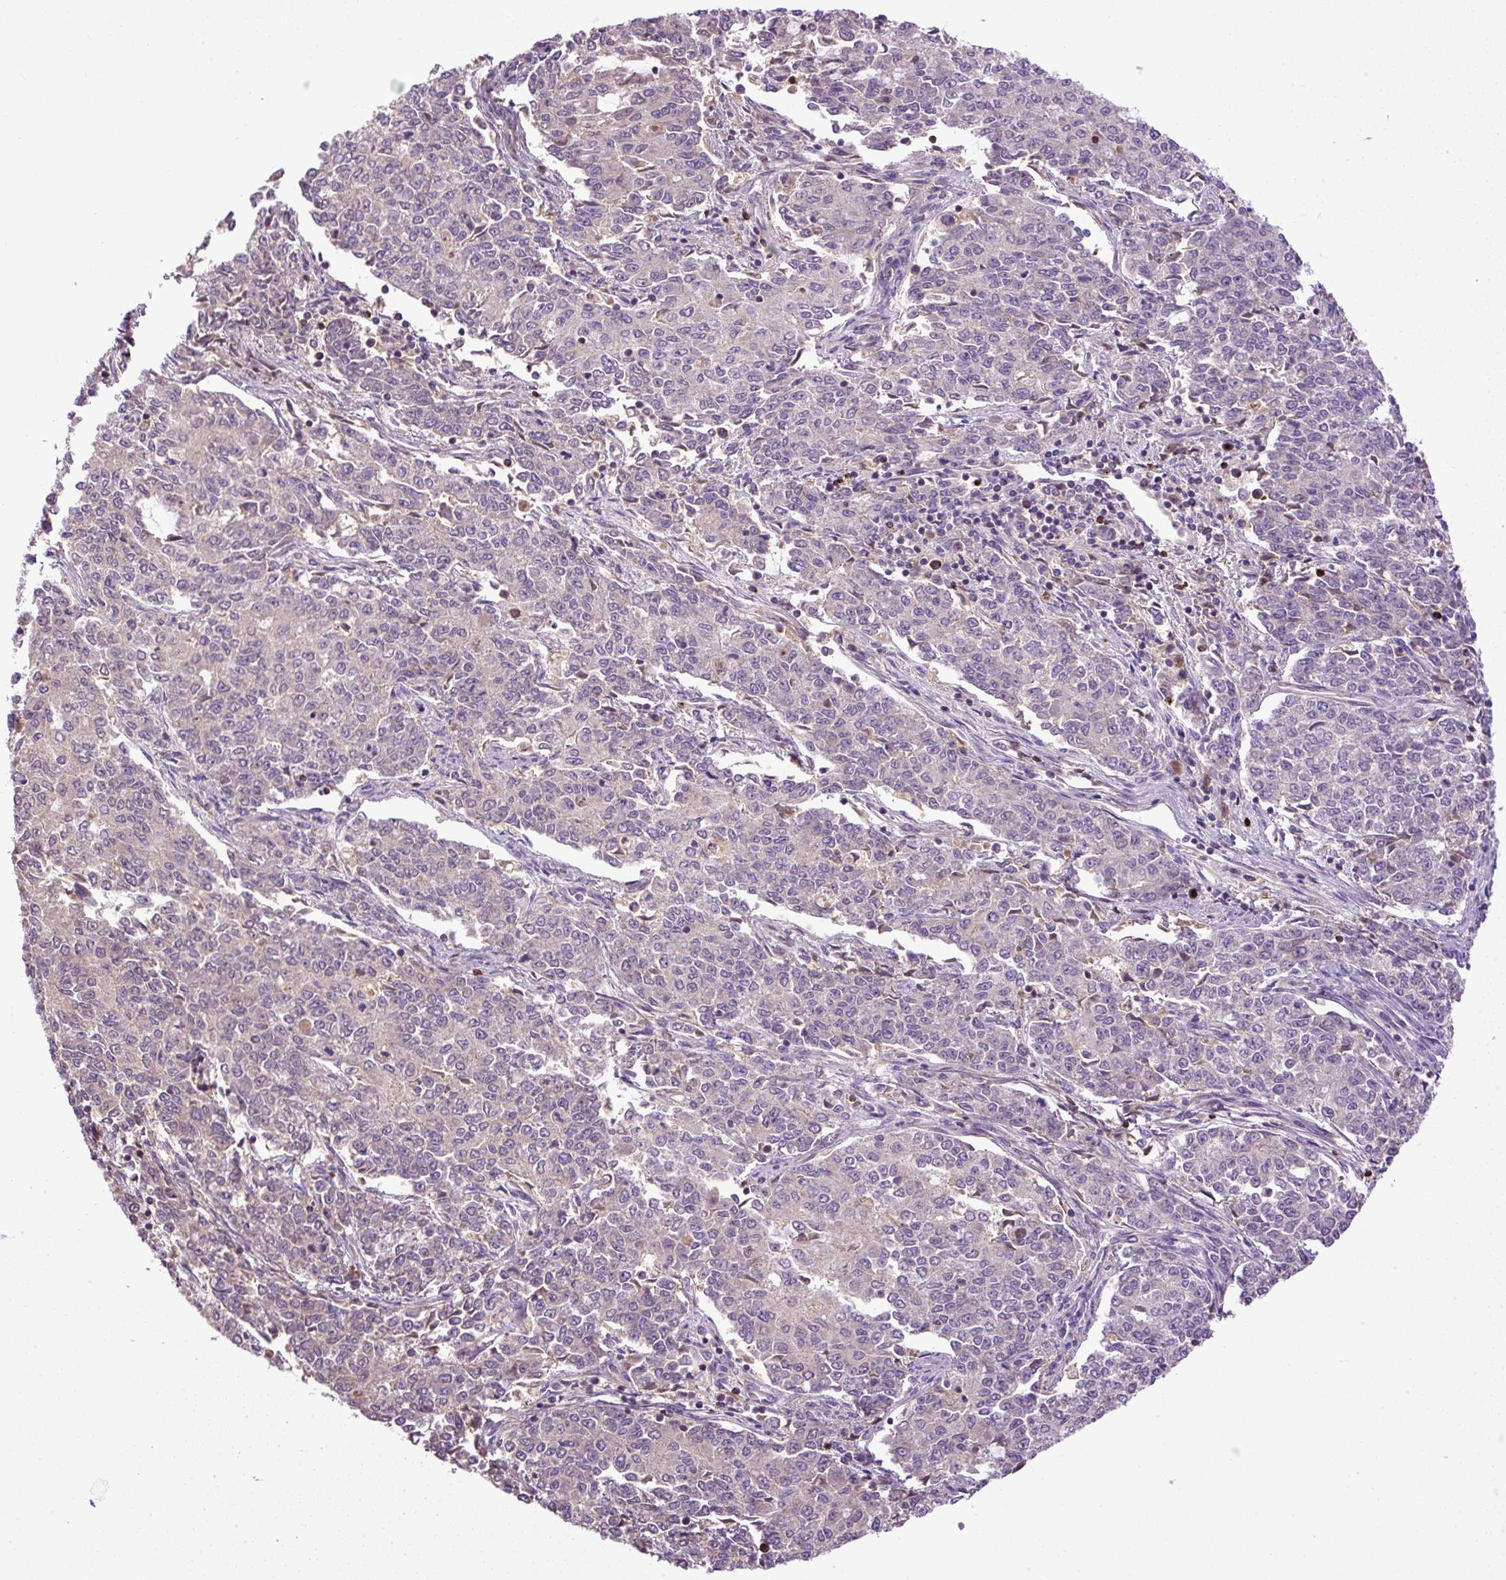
{"staining": {"intensity": "negative", "quantity": "none", "location": "none"}, "tissue": "endometrial cancer", "cell_type": "Tumor cells", "image_type": "cancer", "snomed": [{"axis": "morphology", "description": "Adenocarcinoma, NOS"}, {"axis": "topography", "description": "Endometrium"}], "caption": "Immunohistochemistry (IHC) image of neoplastic tissue: endometrial cancer (adenocarcinoma) stained with DAB shows no significant protein expression in tumor cells.", "gene": "CXCL13", "patient": {"sex": "female", "age": 50}}